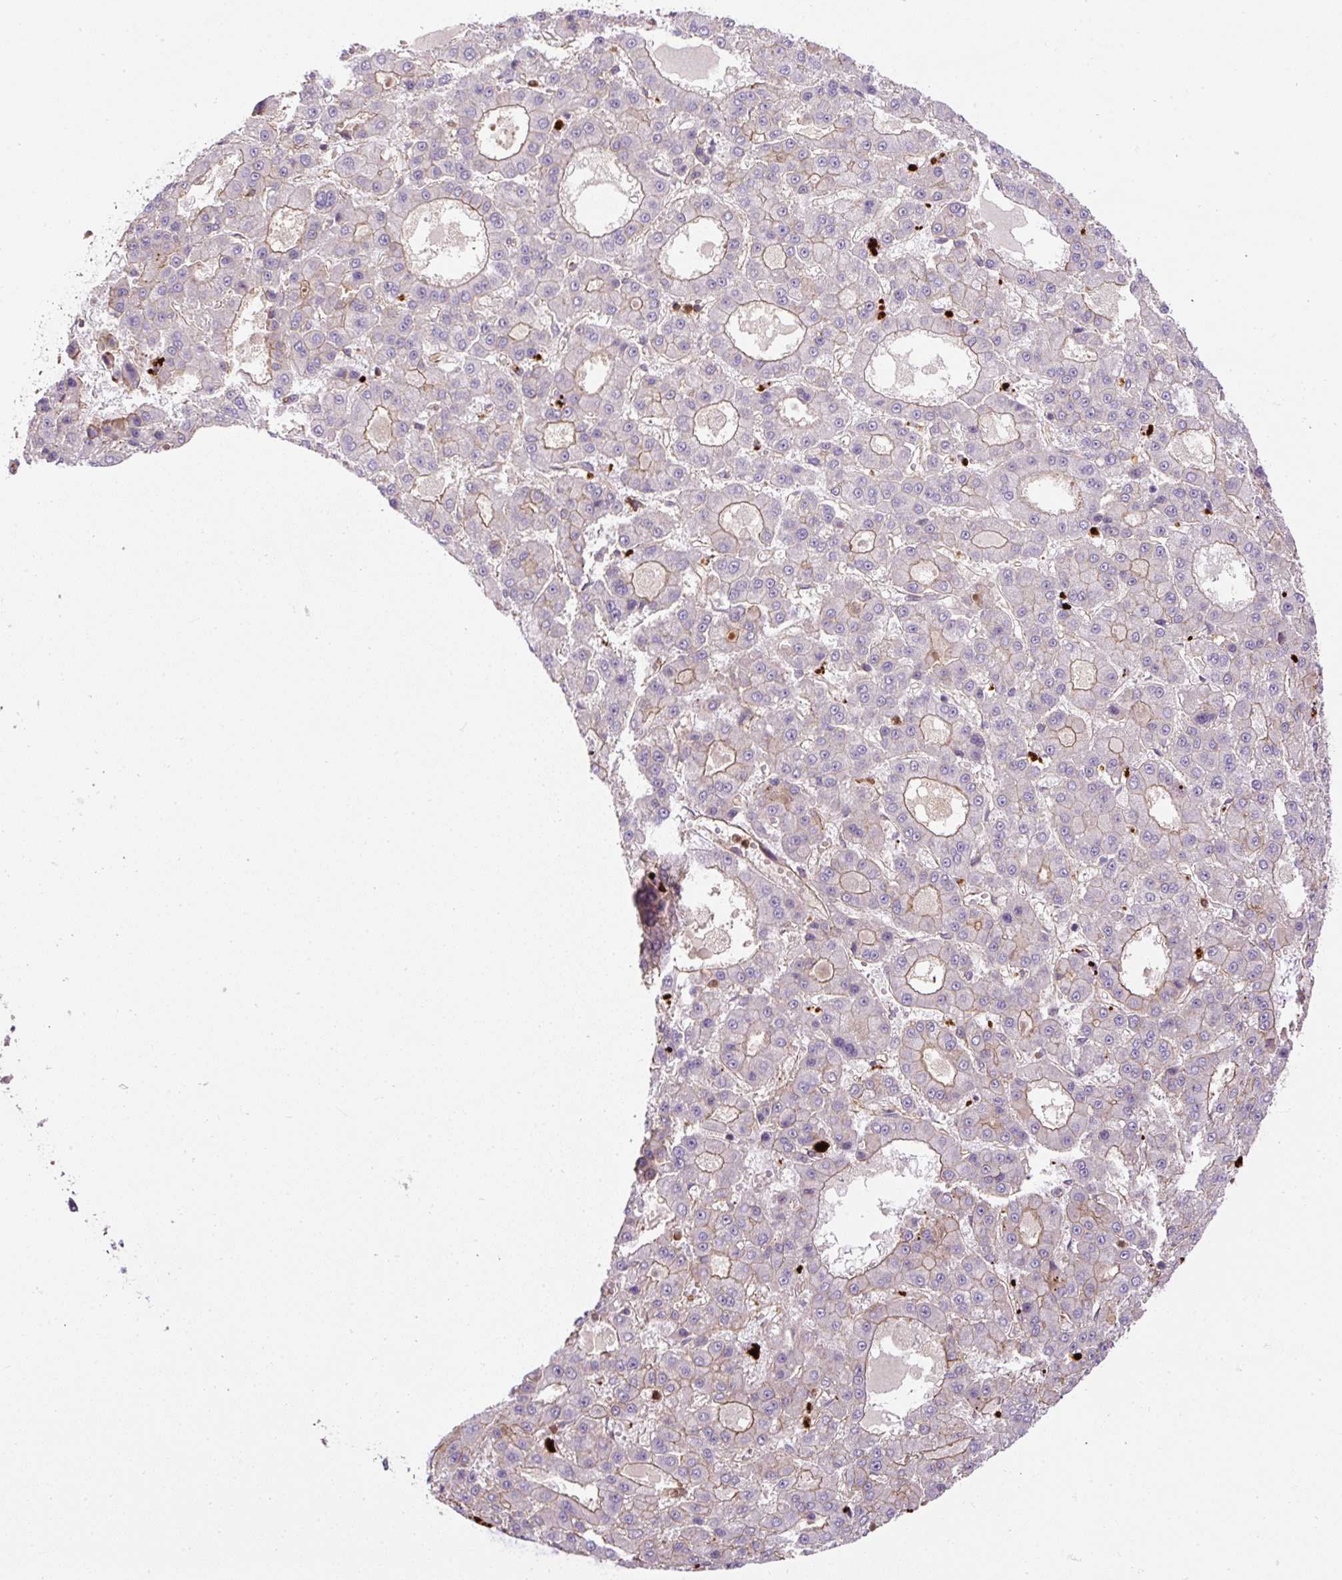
{"staining": {"intensity": "moderate", "quantity": "<25%", "location": "cytoplasmic/membranous"}, "tissue": "liver cancer", "cell_type": "Tumor cells", "image_type": "cancer", "snomed": [{"axis": "morphology", "description": "Carcinoma, Hepatocellular, NOS"}, {"axis": "topography", "description": "Liver"}], "caption": "This micrograph displays immunohistochemistry (IHC) staining of human hepatocellular carcinoma (liver), with low moderate cytoplasmic/membranous expression in about <25% of tumor cells.", "gene": "B3GALT5", "patient": {"sex": "male", "age": 70}}